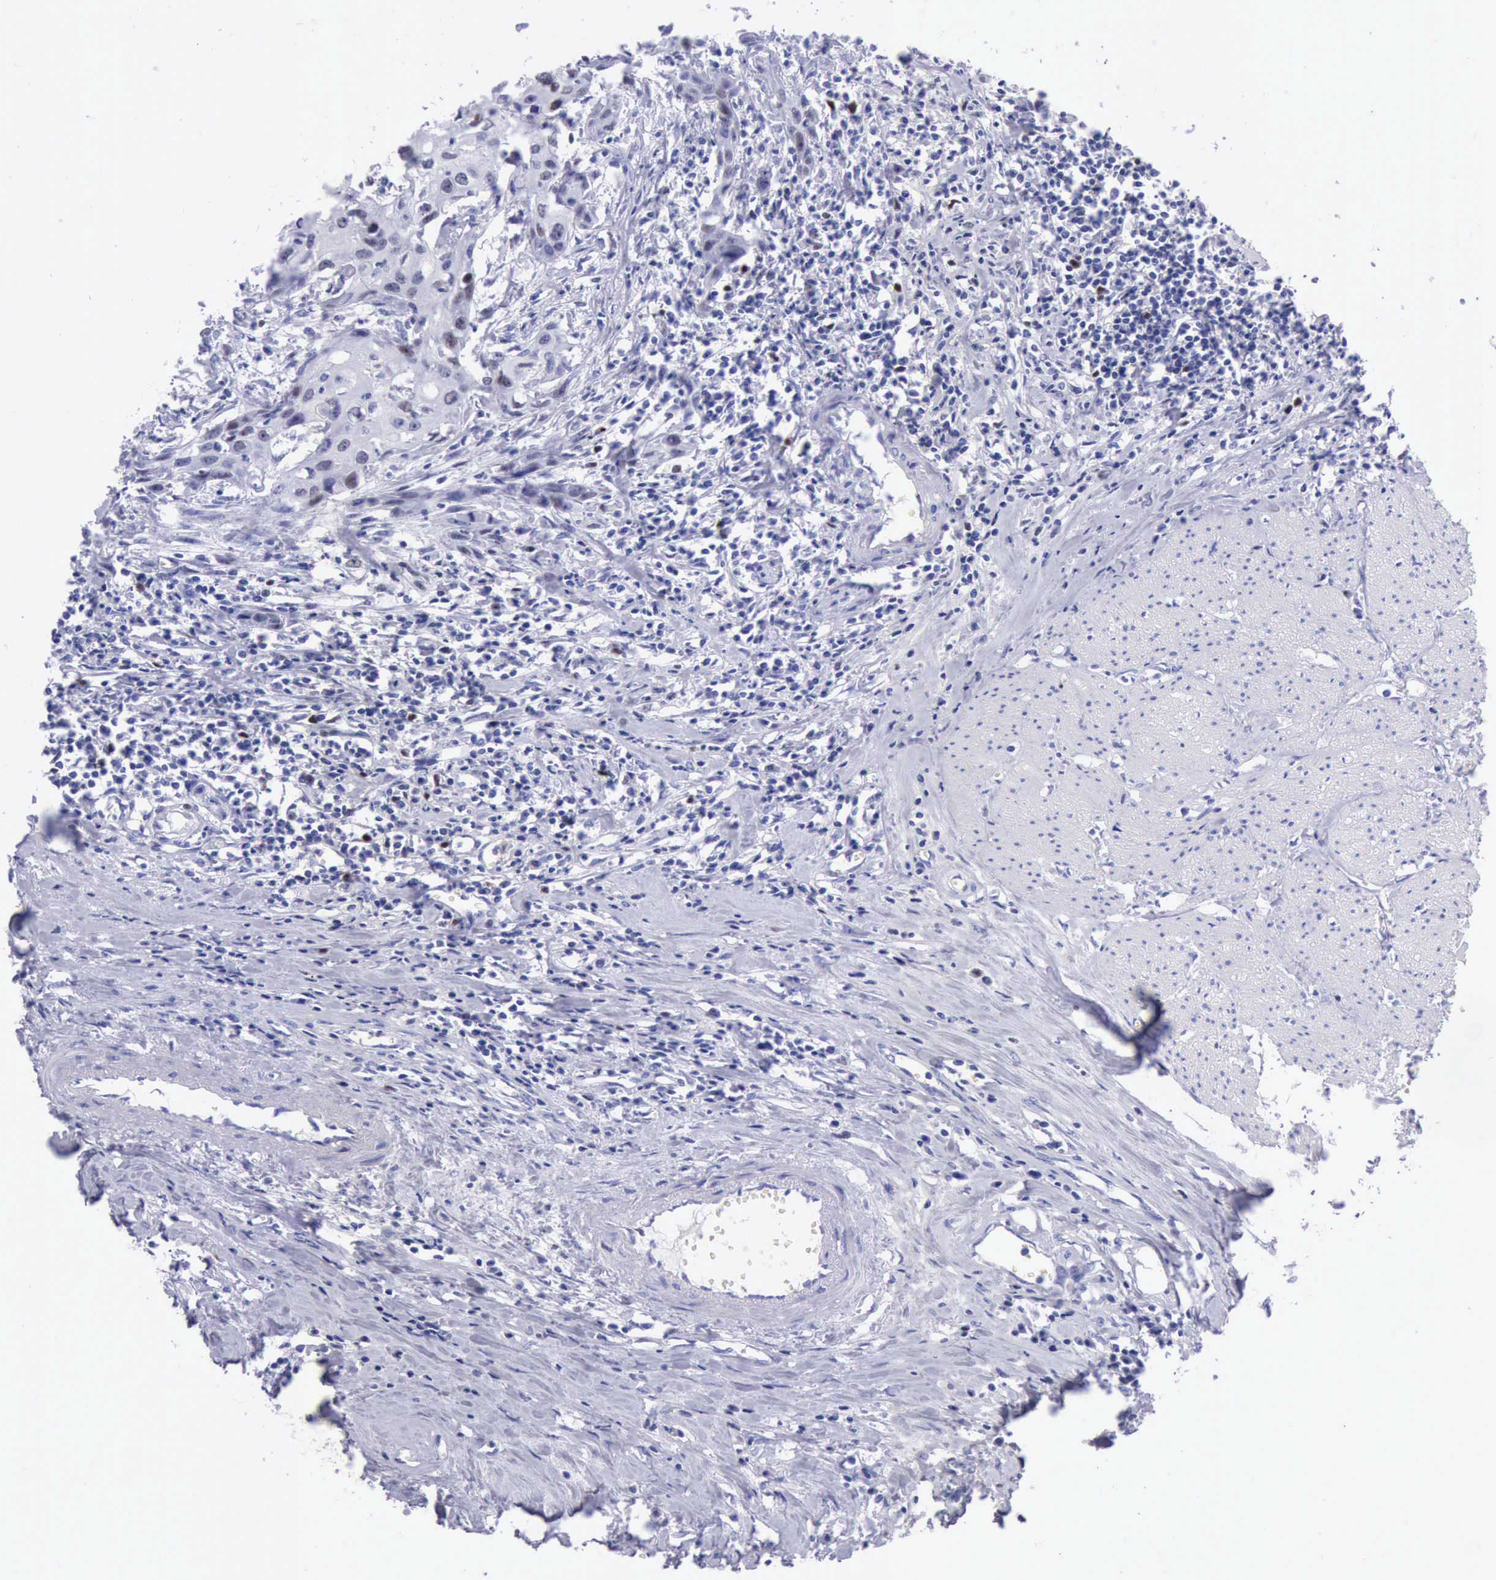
{"staining": {"intensity": "weak", "quantity": "<25%", "location": "nuclear"}, "tissue": "urothelial cancer", "cell_type": "Tumor cells", "image_type": "cancer", "snomed": [{"axis": "morphology", "description": "Urothelial carcinoma, High grade"}, {"axis": "topography", "description": "Urinary bladder"}], "caption": "Tumor cells are negative for brown protein staining in urothelial cancer. (Brightfield microscopy of DAB immunohistochemistry at high magnification).", "gene": "MCM2", "patient": {"sex": "male", "age": 54}}